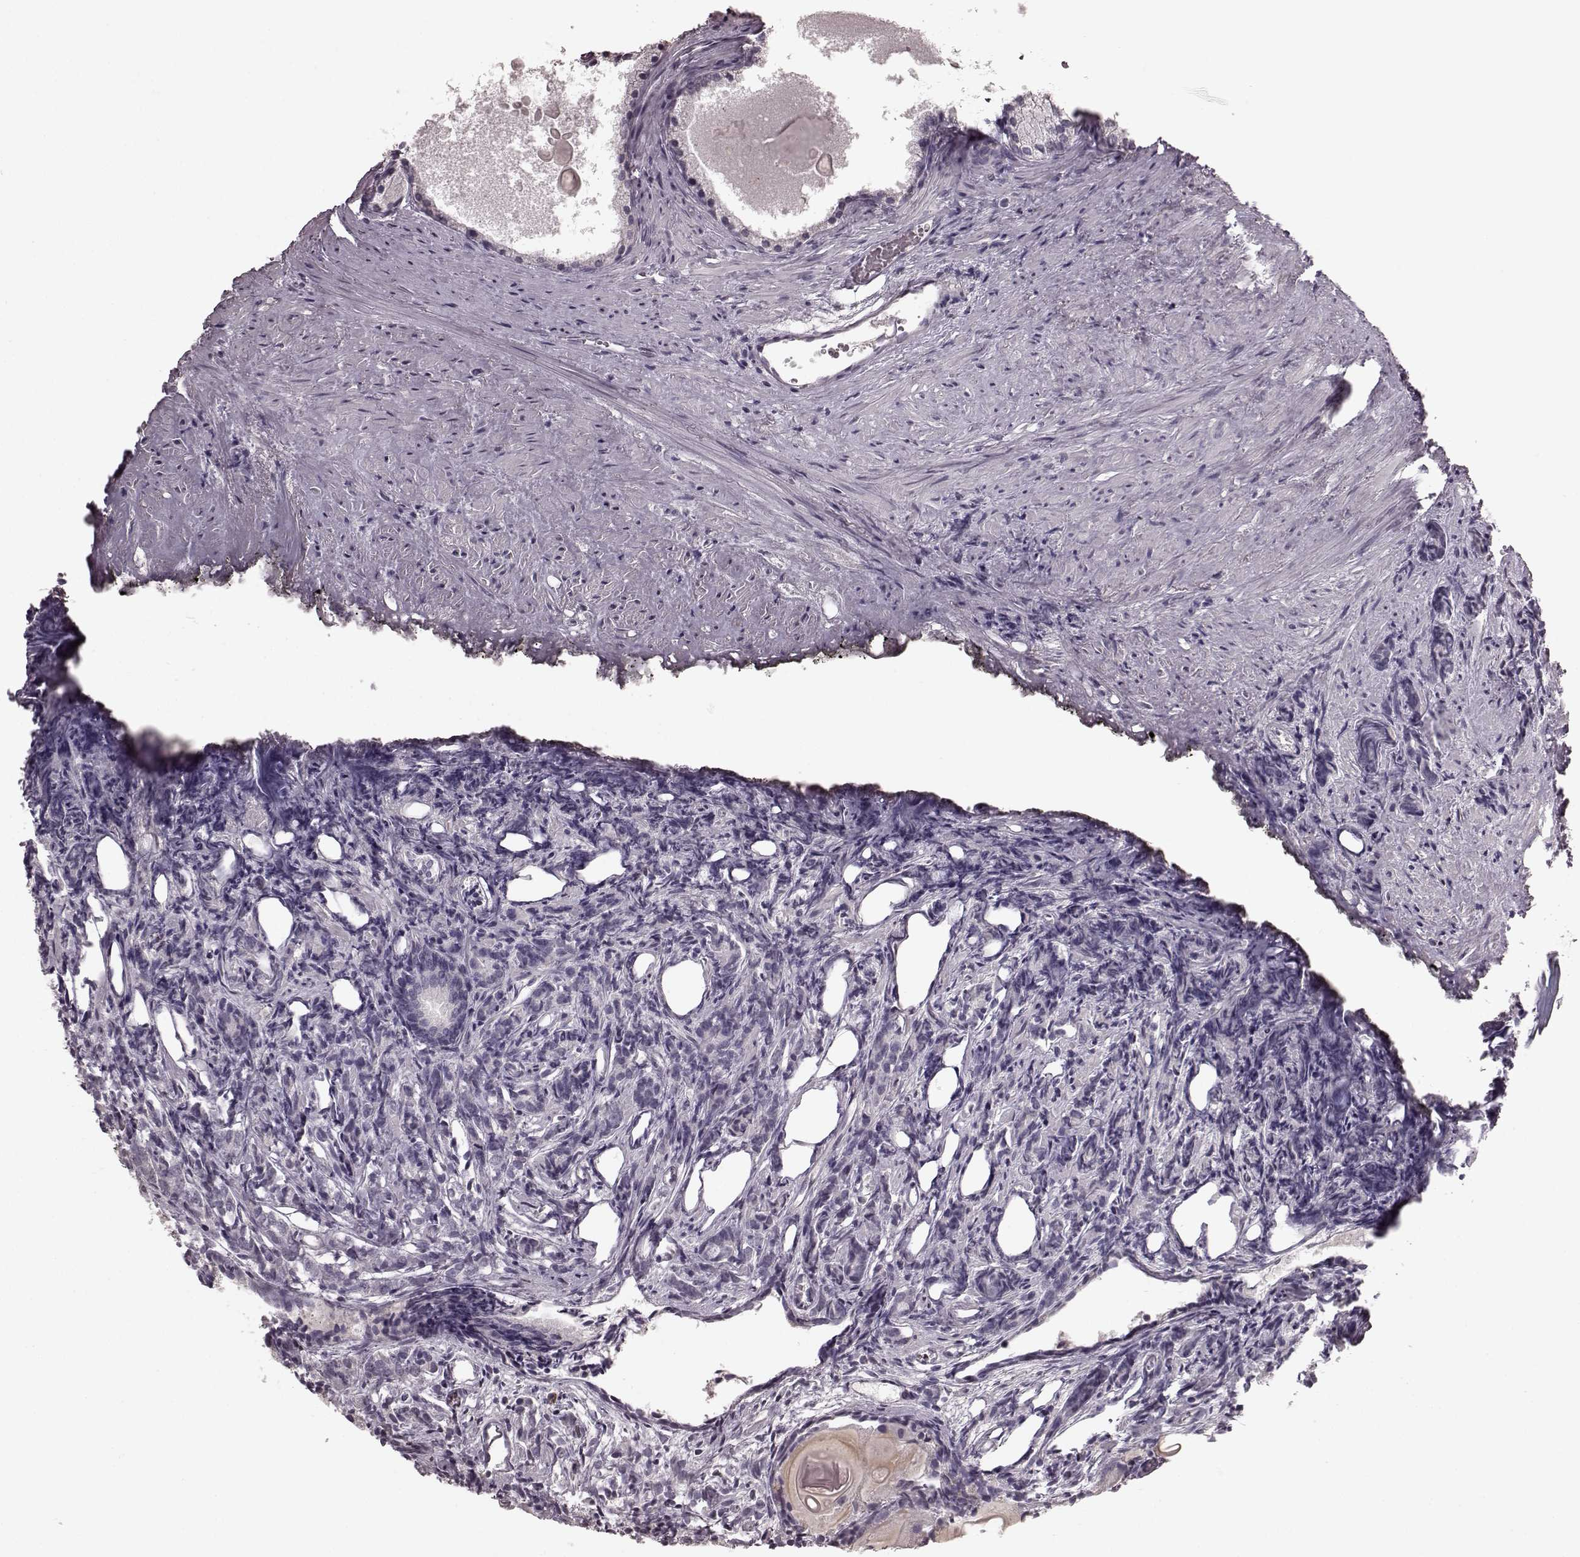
{"staining": {"intensity": "negative", "quantity": "none", "location": "none"}, "tissue": "prostate cancer", "cell_type": "Tumor cells", "image_type": "cancer", "snomed": [{"axis": "morphology", "description": "Adenocarcinoma, High grade"}, {"axis": "topography", "description": "Prostate"}], "caption": "This image is of prostate cancer stained with IHC to label a protein in brown with the nuclei are counter-stained blue. There is no expression in tumor cells.", "gene": "CD28", "patient": {"sex": "male", "age": 84}}